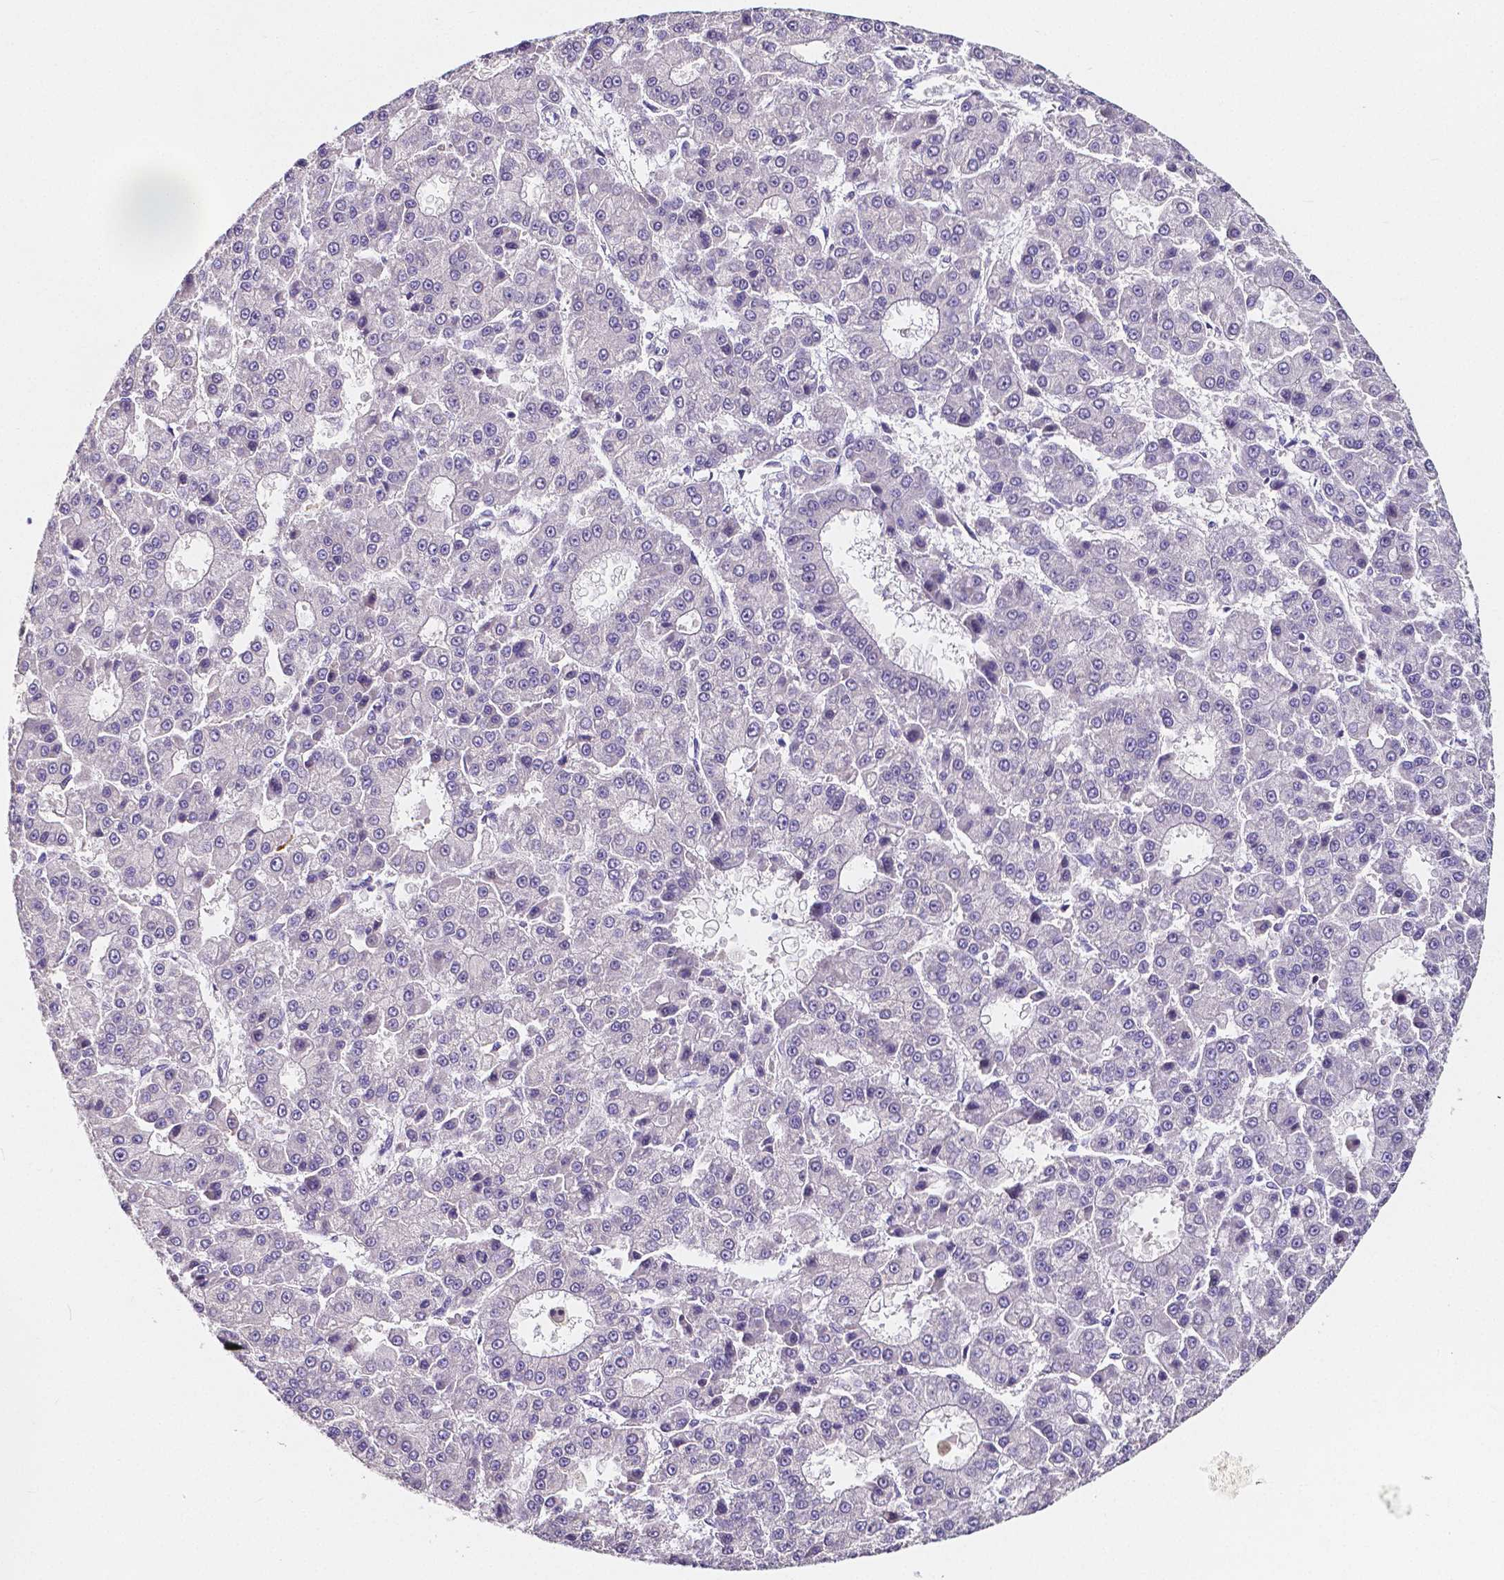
{"staining": {"intensity": "negative", "quantity": "none", "location": "none"}, "tissue": "liver cancer", "cell_type": "Tumor cells", "image_type": "cancer", "snomed": [{"axis": "morphology", "description": "Carcinoma, Hepatocellular, NOS"}, {"axis": "topography", "description": "Liver"}], "caption": "IHC photomicrograph of human hepatocellular carcinoma (liver) stained for a protein (brown), which reveals no expression in tumor cells.", "gene": "ACP5", "patient": {"sex": "male", "age": 70}}